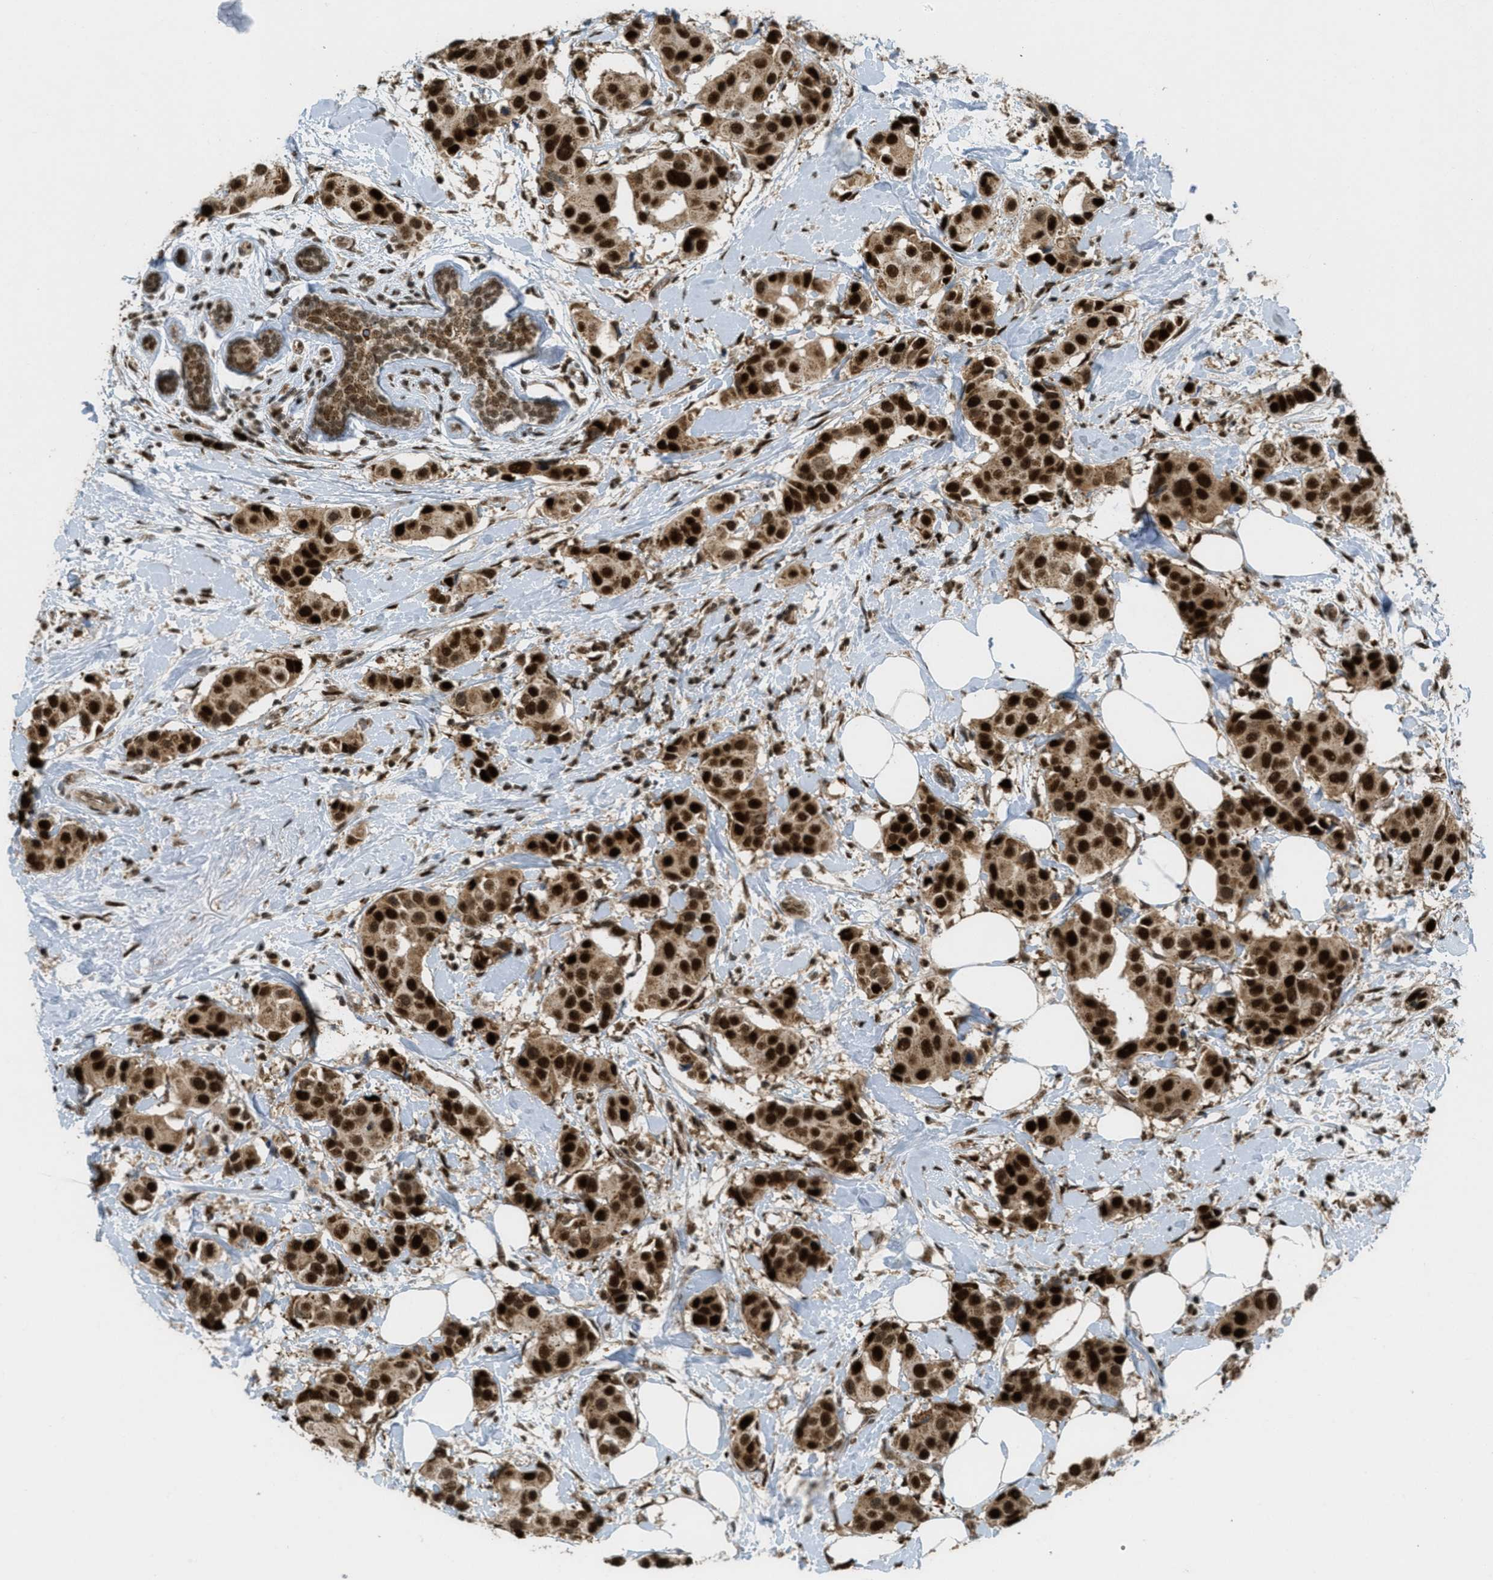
{"staining": {"intensity": "strong", "quantity": ">75%", "location": "cytoplasmic/membranous,nuclear"}, "tissue": "breast cancer", "cell_type": "Tumor cells", "image_type": "cancer", "snomed": [{"axis": "morphology", "description": "Normal tissue, NOS"}, {"axis": "morphology", "description": "Duct carcinoma"}, {"axis": "topography", "description": "Breast"}], "caption": "This is a micrograph of immunohistochemistry staining of breast cancer, which shows strong staining in the cytoplasmic/membranous and nuclear of tumor cells.", "gene": "TLK1", "patient": {"sex": "female", "age": 39}}